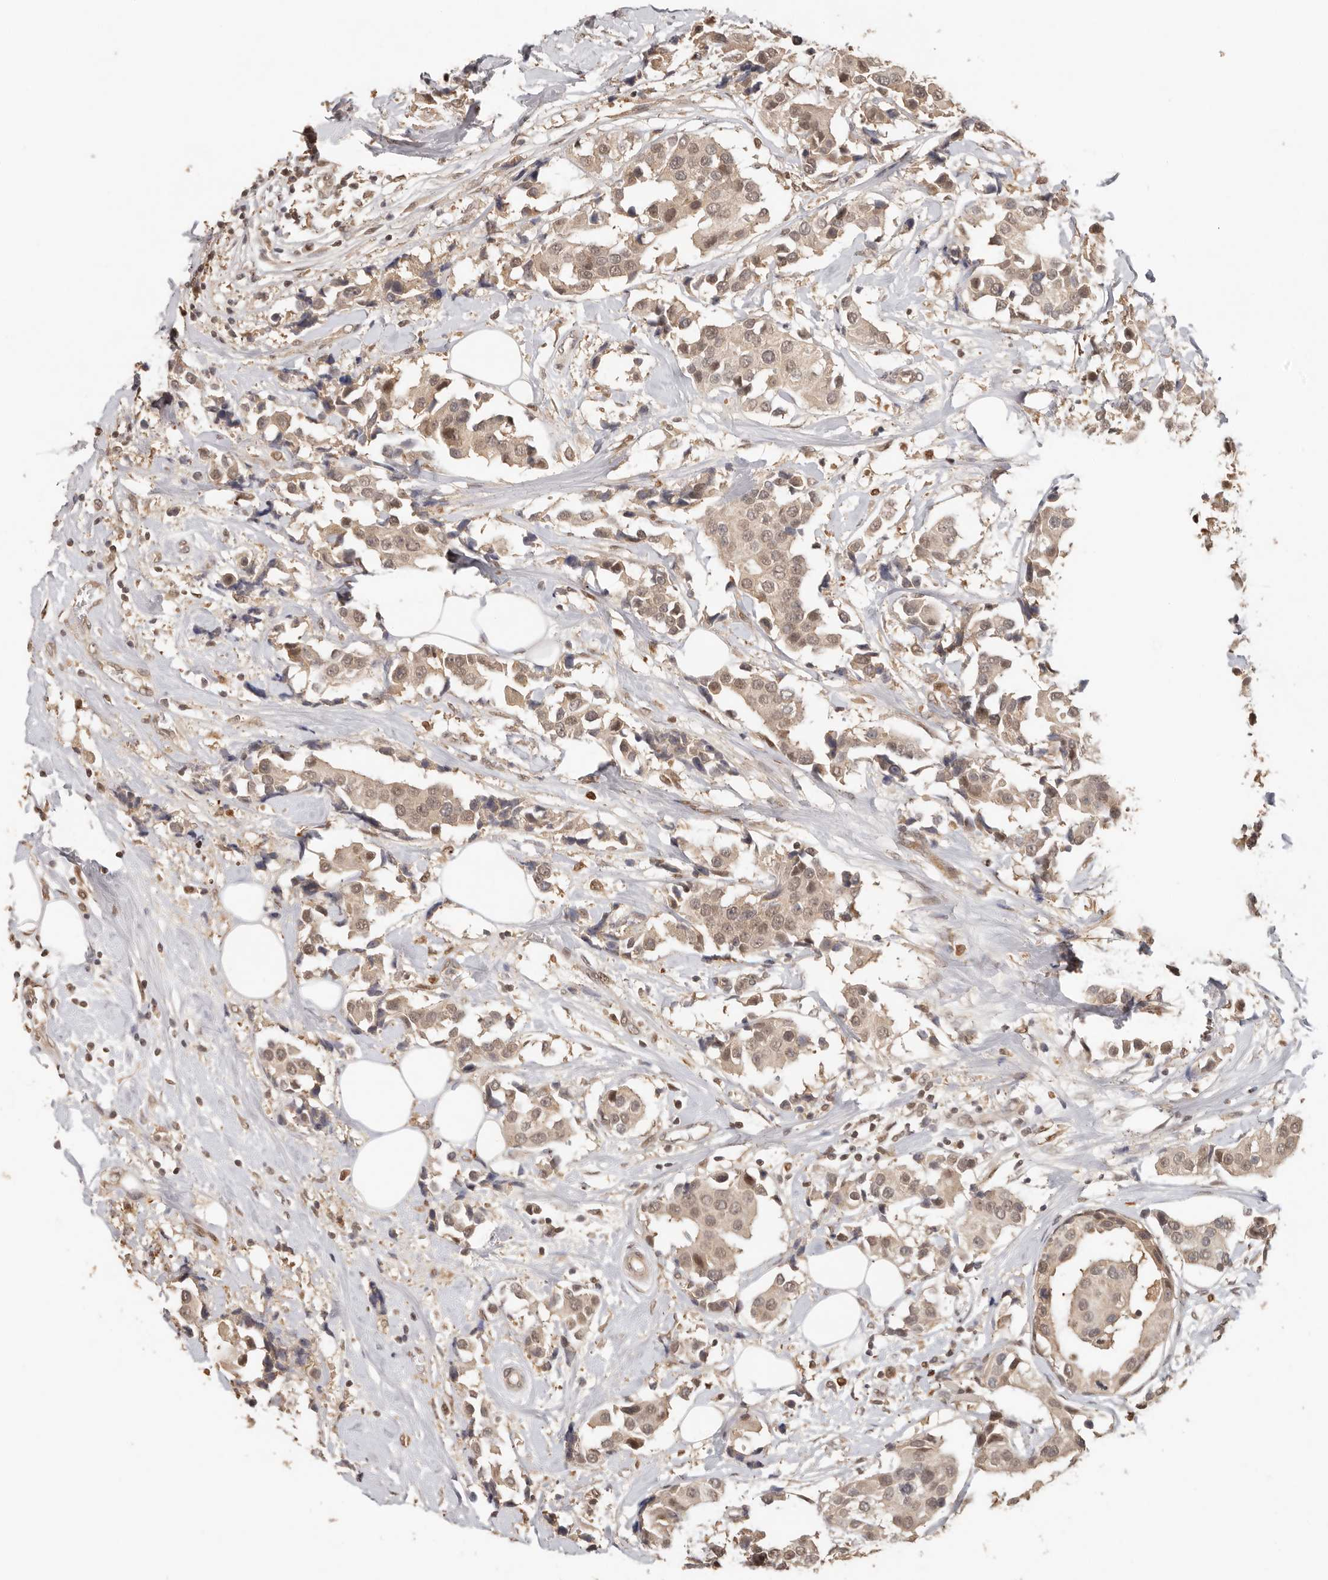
{"staining": {"intensity": "weak", "quantity": ">75%", "location": "nuclear"}, "tissue": "breast cancer", "cell_type": "Tumor cells", "image_type": "cancer", "snomed": [{"axis": "morphology", "description": "Normal tissue, NOS"}, {"axis": "morphology", "description": "Duct carcinoma"}, {"axis": "topography", "description": "Breast"}], "caption": "Human breast cancer stained for a protein (brown) exhibits weak nuclear positive expression in approximately >75% of tumor cells.", "gene": "PSMA5", "patient": {"sex": "female", "age": 39}}